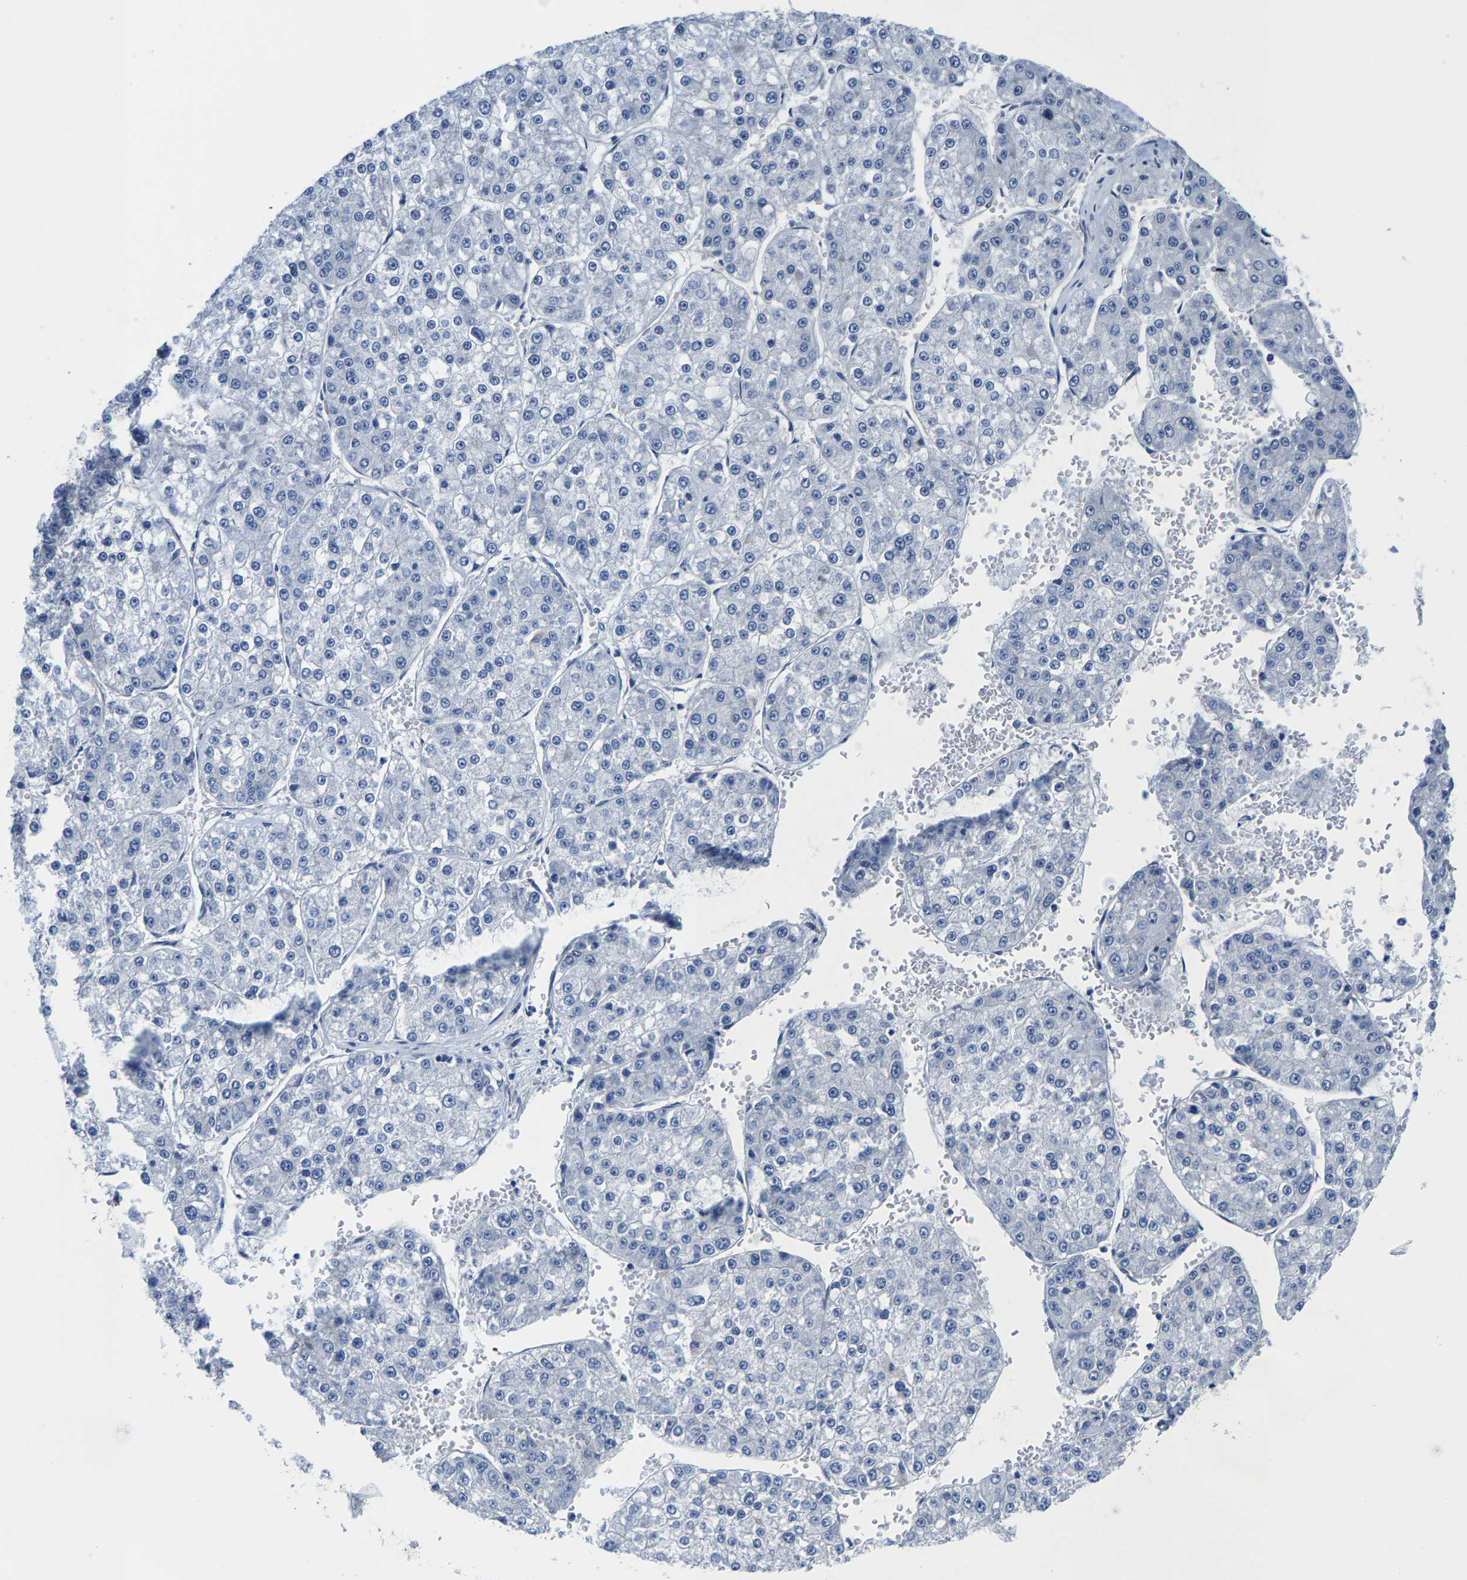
{"staining": {"intensity": "negative", "quantity": "none", "location": "none"}, "tissue": "liver cancer", "cell_type": "Tumor cells", "image_type": "cancer", "snomed": [{"axis": "morphology", "description": "Carcinoma, Hepatocellular, NOS"}, {"axis": "topography", "description": "Liver"}], "caption": "Immunohistochemistry photomicrograph of neoplastic tissue: human liver cancer stained with DAB (3,3'-diaminobenzidine) reveals no significant protein staining in tumor cells.", "gene": "DSCAM", "patient": {"sex": "female", "age": 73}}